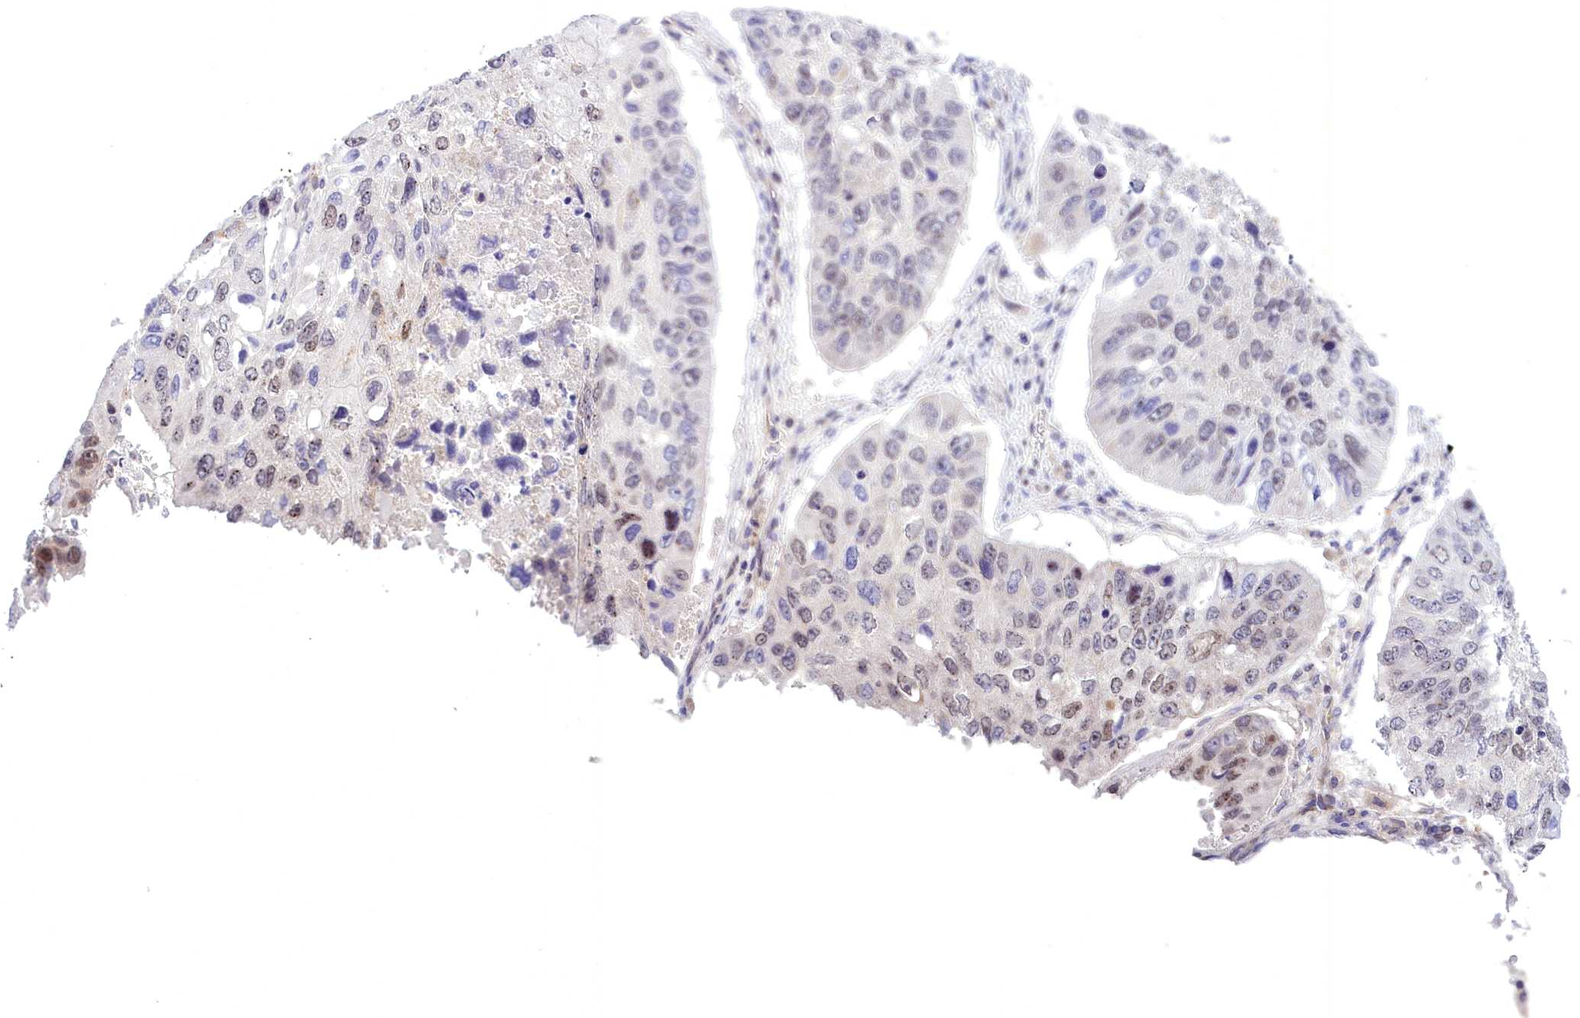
{"staining": {"intensity": "weak", "quantity": "<25%", "location": "nuclear"}, "tissue": "lung cancer", "cell_type": "Tumor cells", "image_type": "cancer", "snomed": [{"axis": "morphology", "description": "Squamous cell carcinoma, NOS"}, {"axis": "topography", "description": "Lung"}], "caption": "High power microscopy image of an IHC photomicrograph of lung cancer, revealing no significant expression in tumor cells.", "gene": "FAM149B1", "patient": {"sex": "male", "age": 61}}